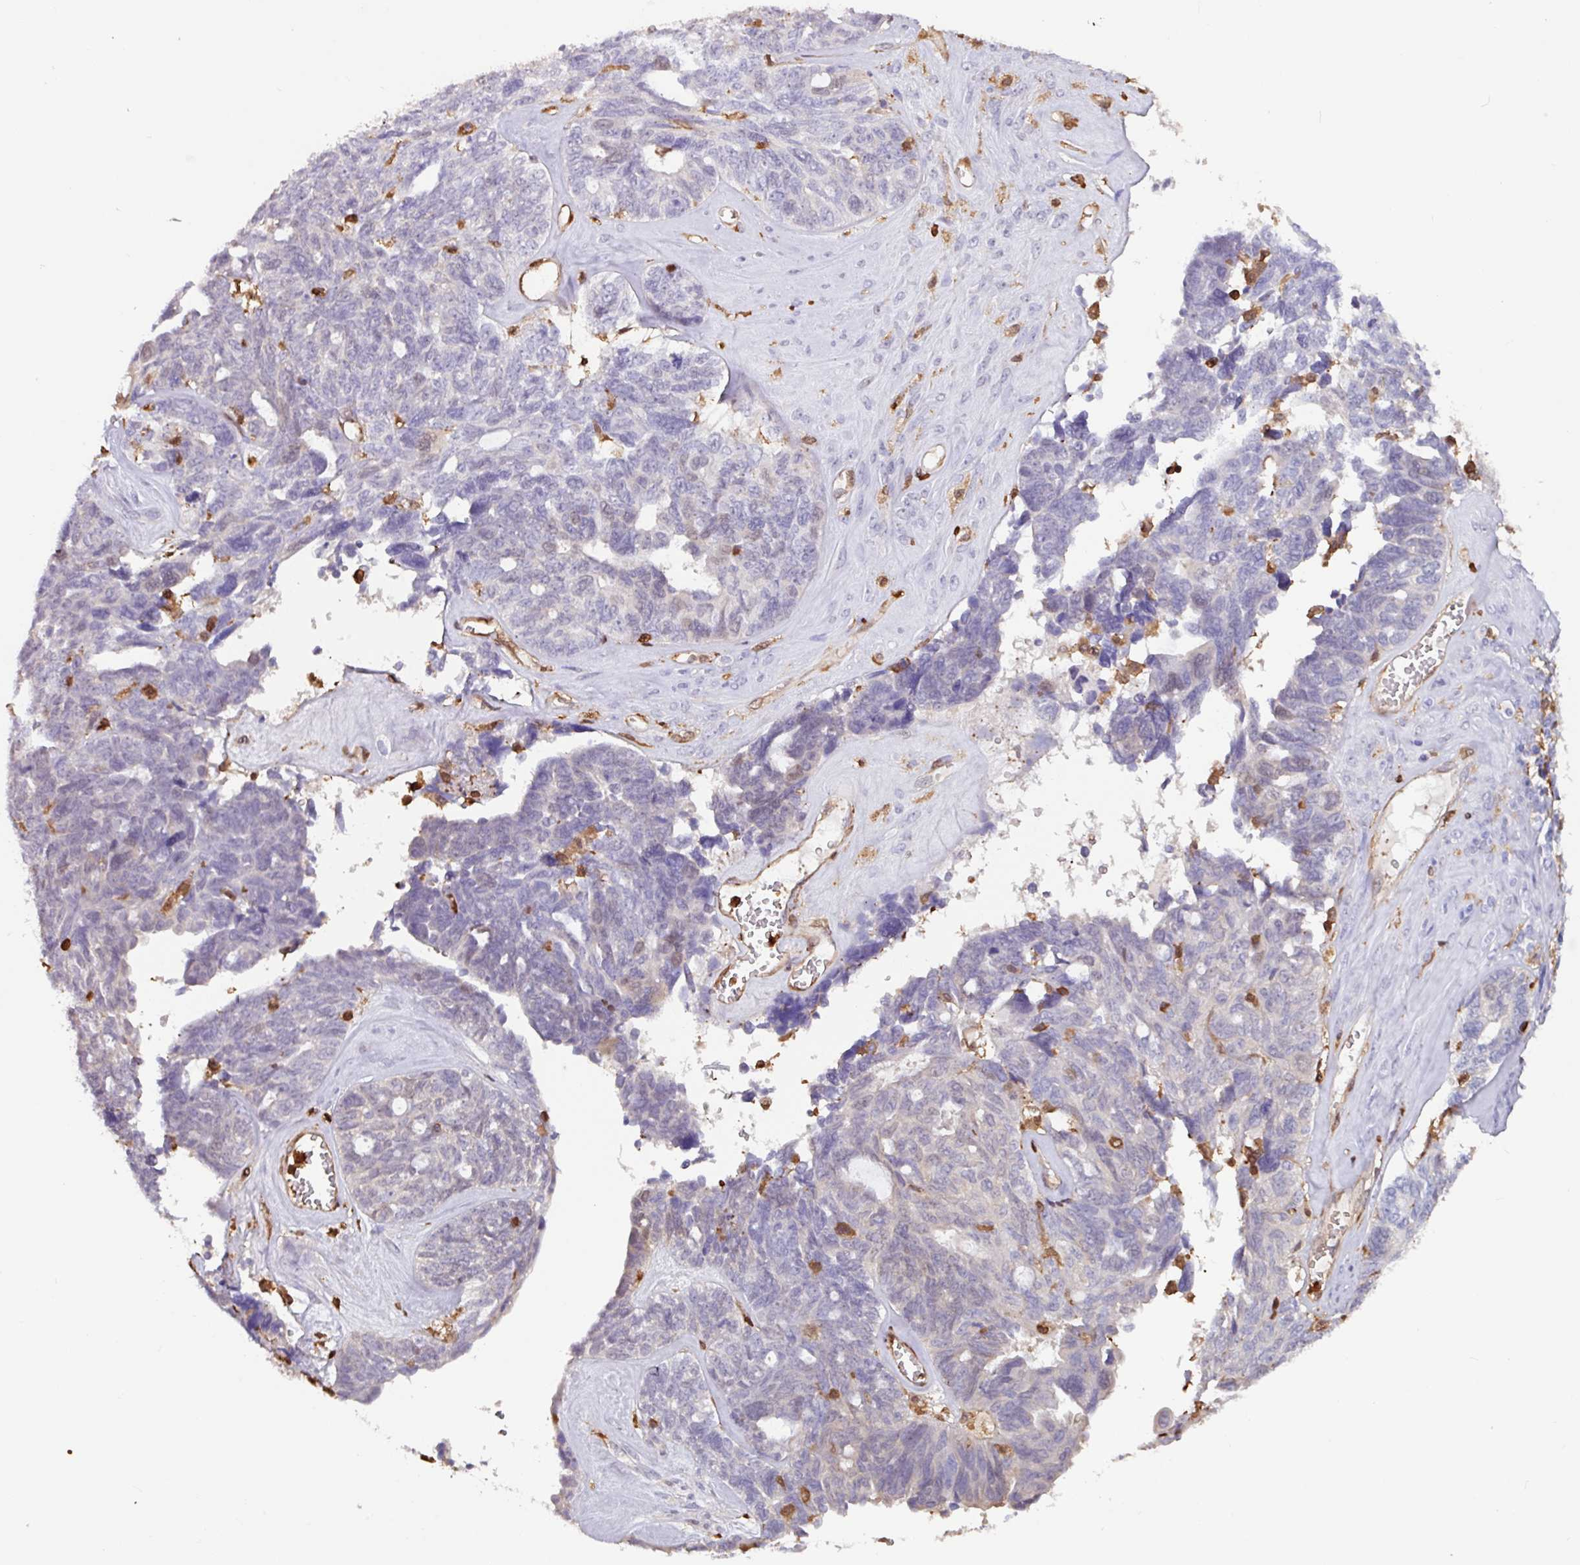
{"staining": {"intensity": "negative", "quantity": "none", "location": "none"}, "tissue": "ovarian cancer", "cell_type": "Tumor cells", "image_type": "cancer", "snomed": [{"axis": "morphology", "description": "Cystadenocarcinoma, serous, NOS"}, {"axis": "topography", "description": "Ovary"}], "caption": "Human ovarian cancer stained for a protein using IHC exhibits no staining in tumor cells.", "gene": "ARHGDIB", "patient": {"sex": "female", "age": 79}}